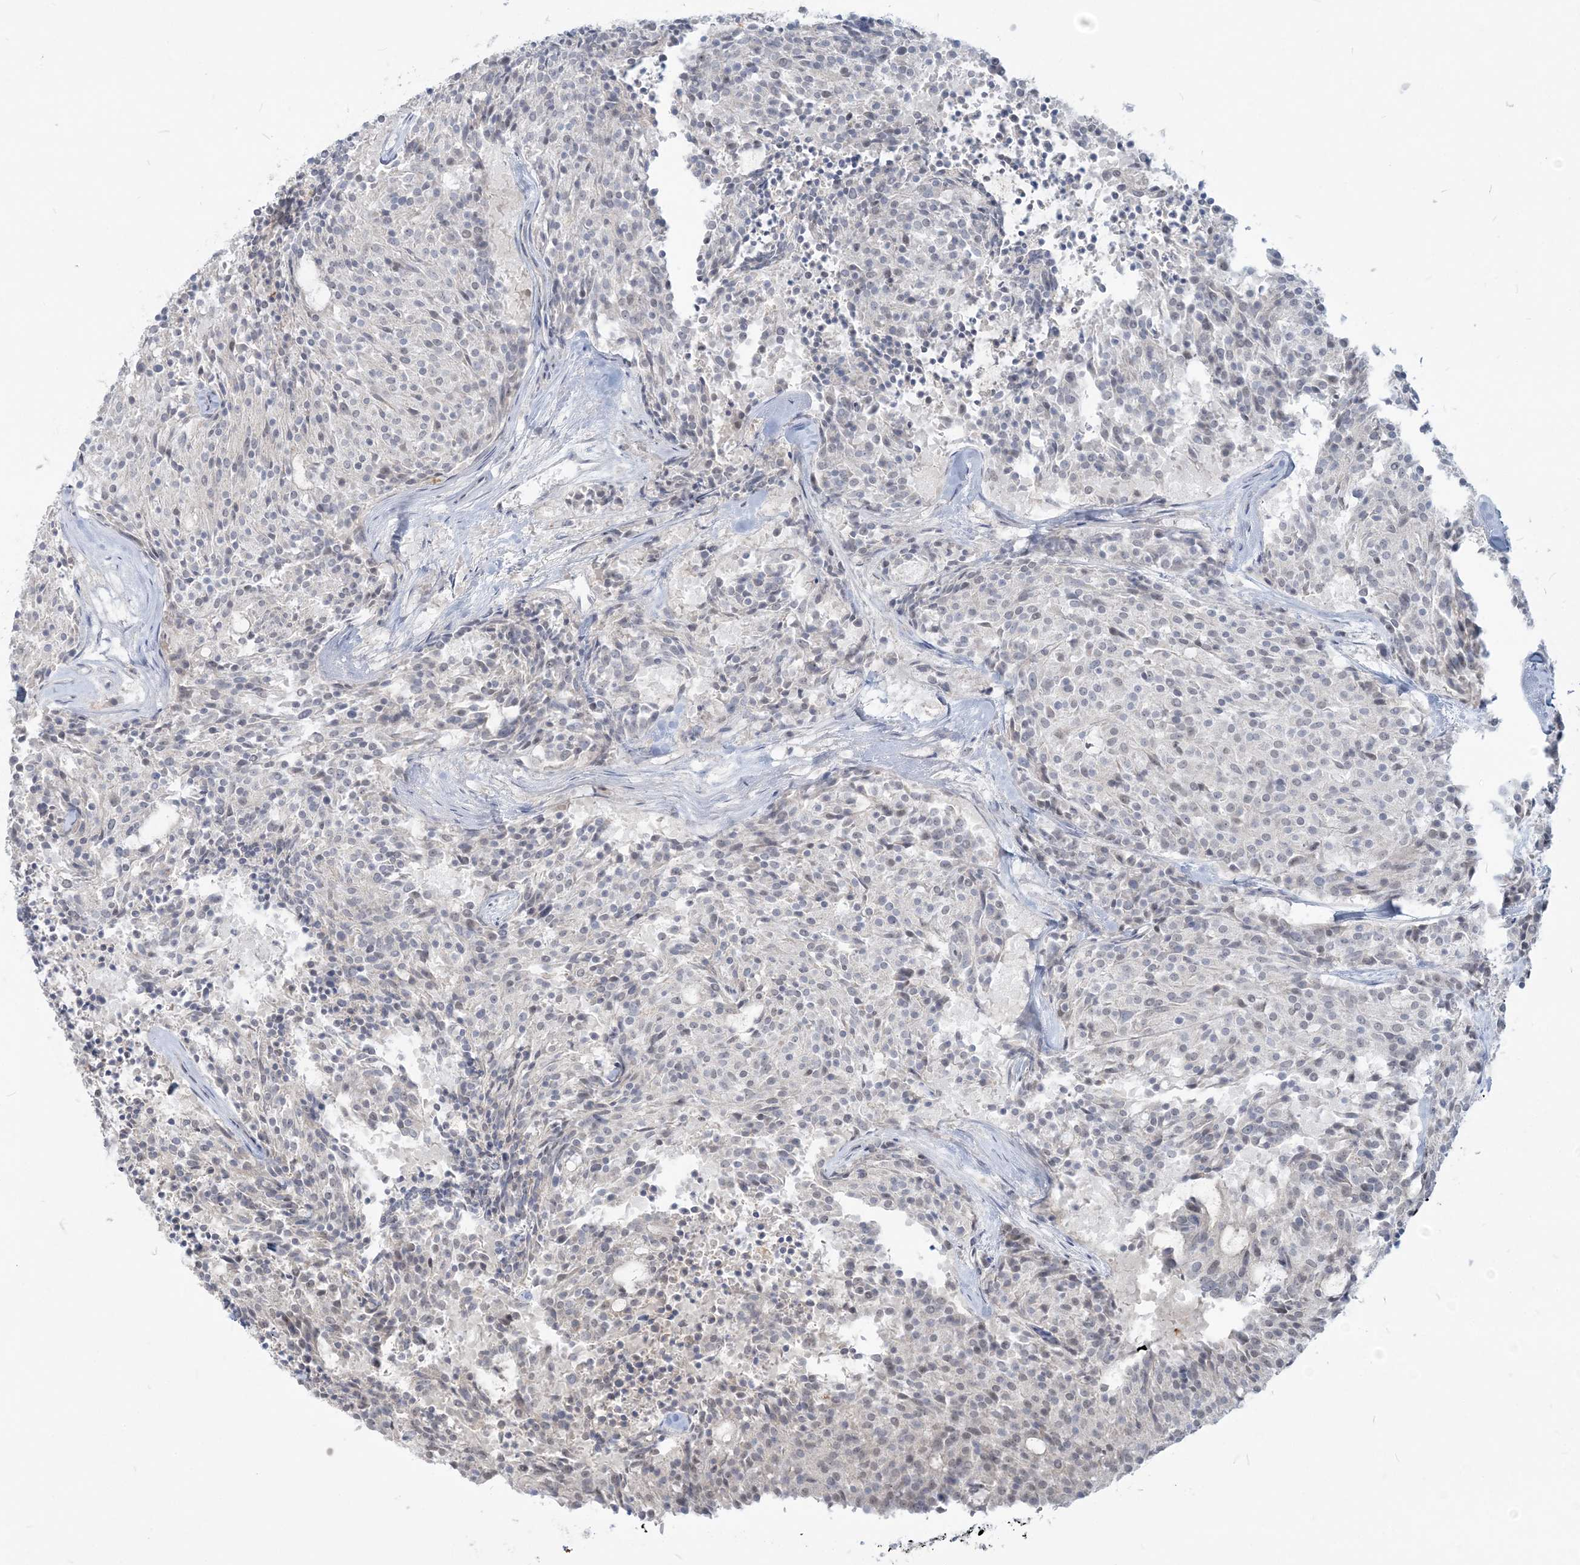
{"staining": {"intensity": "negative", "quantity": "none", "location": "none"}, "tissue": "carcinoid", "cell_type": "Tumor cells", "image_type": "cancer", "snomed": [{"axis": "morphology", "description": "Carcinoid, malignant, NOS"}, {"axis": "topography", "description": "Pancreas"}], "caption": "The immunohistochemistry micrograph has no significant positivity in tumor cells of carcinoid (malignant) tissue.", "gene": "SDAD1", "patient": {"sex": "female", "age": 54}}